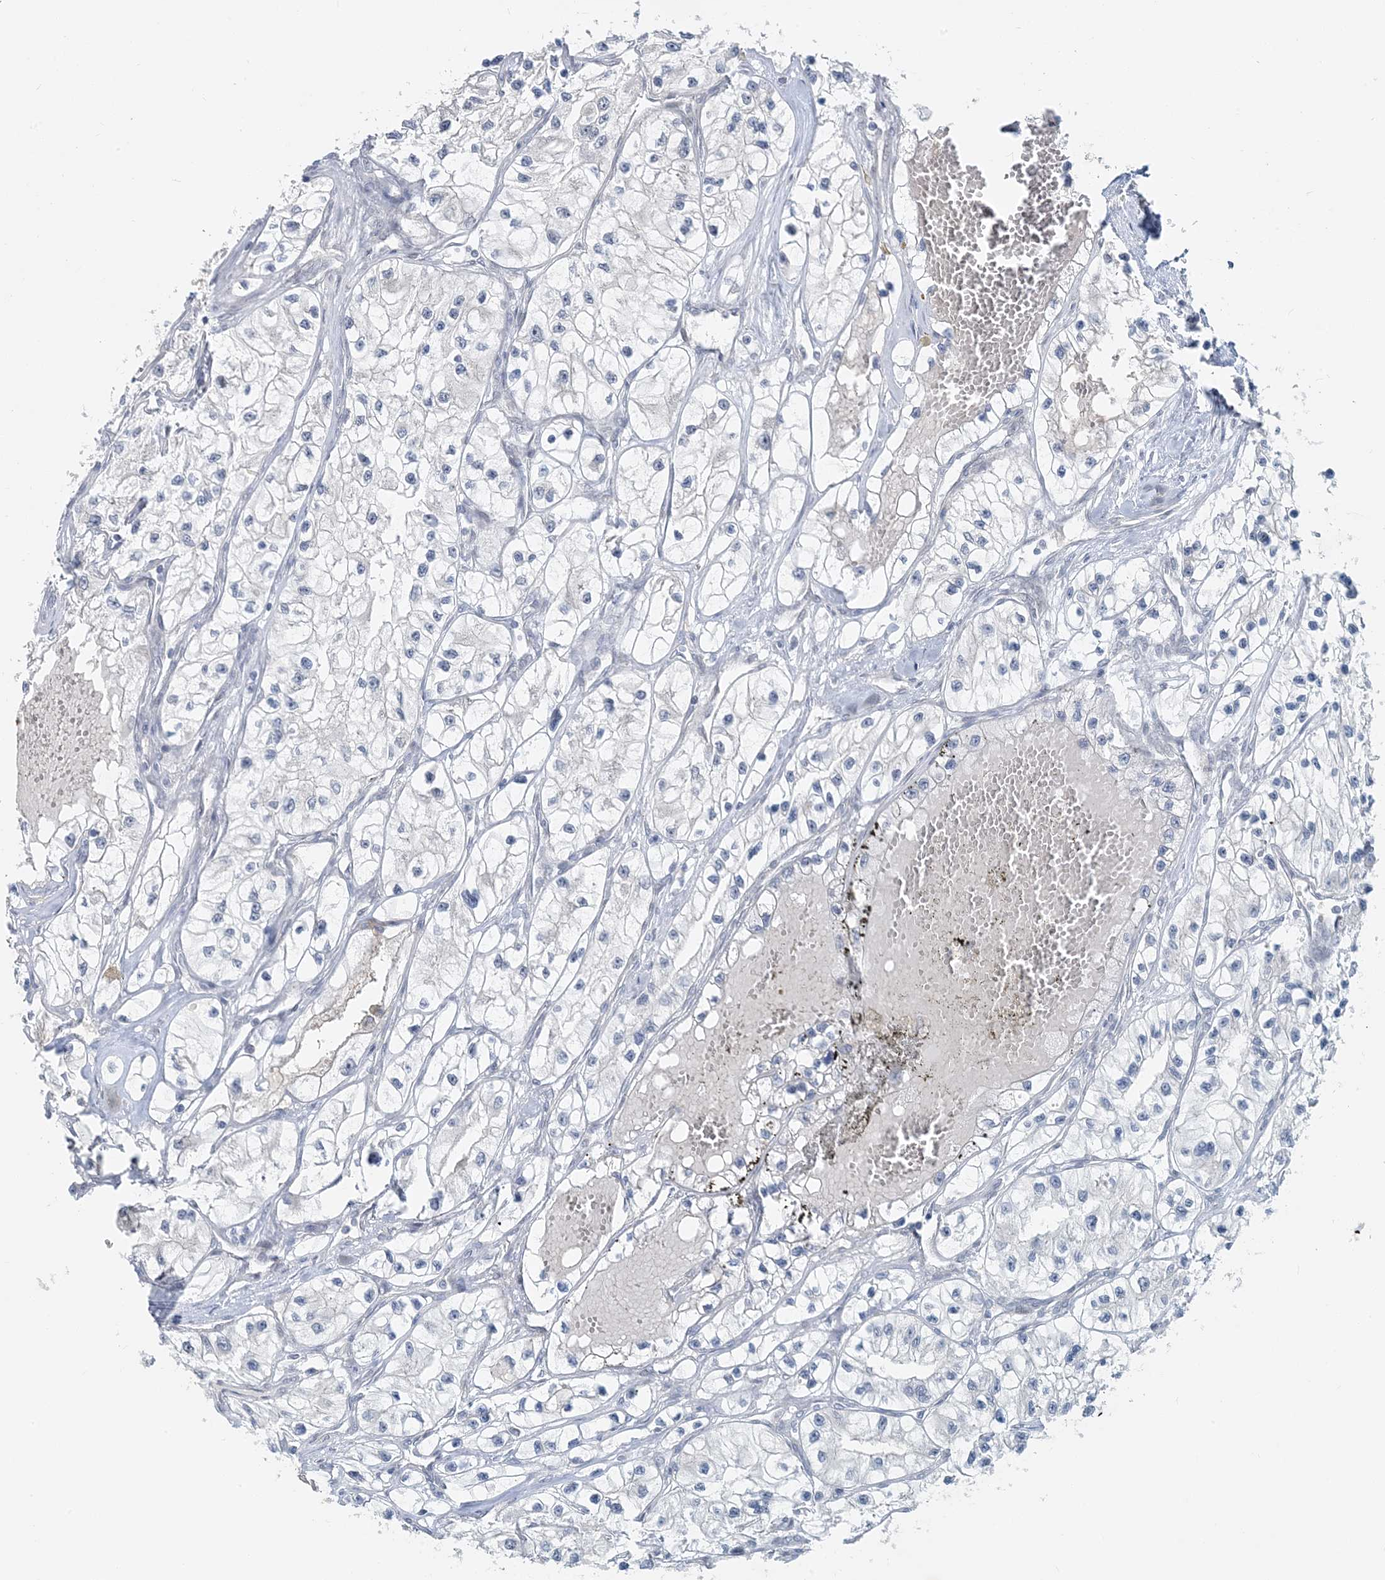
{"staining": {"intensity": "negative", "quantity": "none", "location": "none"}, "tissue": "renal cancer", "cell_type": "Tumor cells", "image_type": "cancer", "snomed": [{"axis": "morphology", "description": "Adenocarcinoma, NOS"}, {"axis": "topography", "description": "Kidney"}], "caption": "Immunohistochemical staining of adenocarcinoma (renal) displays no significant staining in tumor cells.", "gene": "LEXM", "patient": {"sex": "female", "age": 57}}